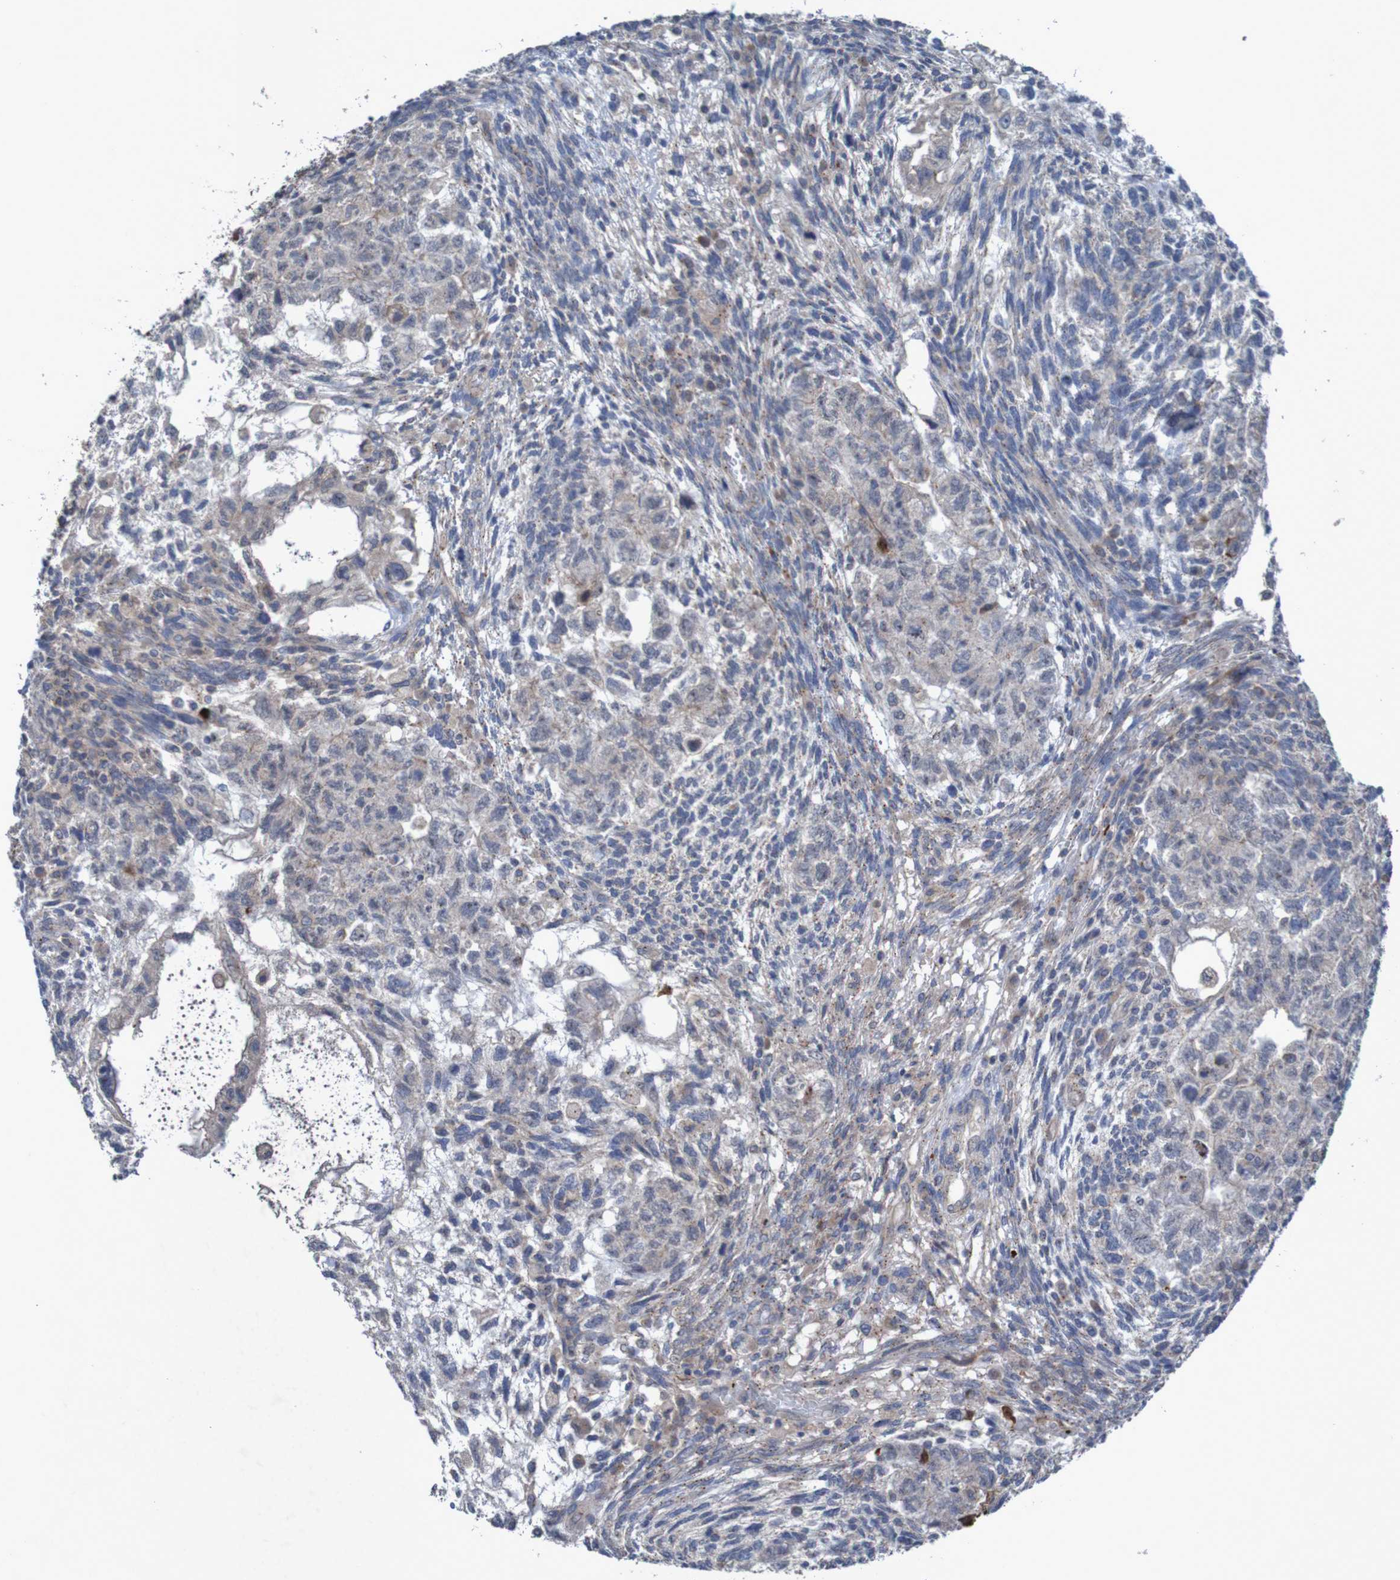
{"staining": {"intensity": "negative", "quantity": "none", "location": "none"}, "tissue": "testis cancer", "cell_type": "Tumor cells", "image_type": "cancer", "snomed": [{"axis": "morphology", "description": "Normal tissue, NOS"}, {"axis": "morphology", "description": "Carcinoma, Embryonal, NOS"}, {"axis": "topography", "description": "Testis"}], "caption": "Immunohistochemistry micrograph of neoplastic tissue: human testis cancer (embryonal carcinoma) stained with DAB demonstrates no significant protein expression in tumor cells. Brightfield microscopy of immunohistochemistry (IHC) stained with DAB (brown) and hematoxylin (blue), captured at high magnification.", "gene": "ANGPT4", "patient": {"sex": "male", "age": 36}}